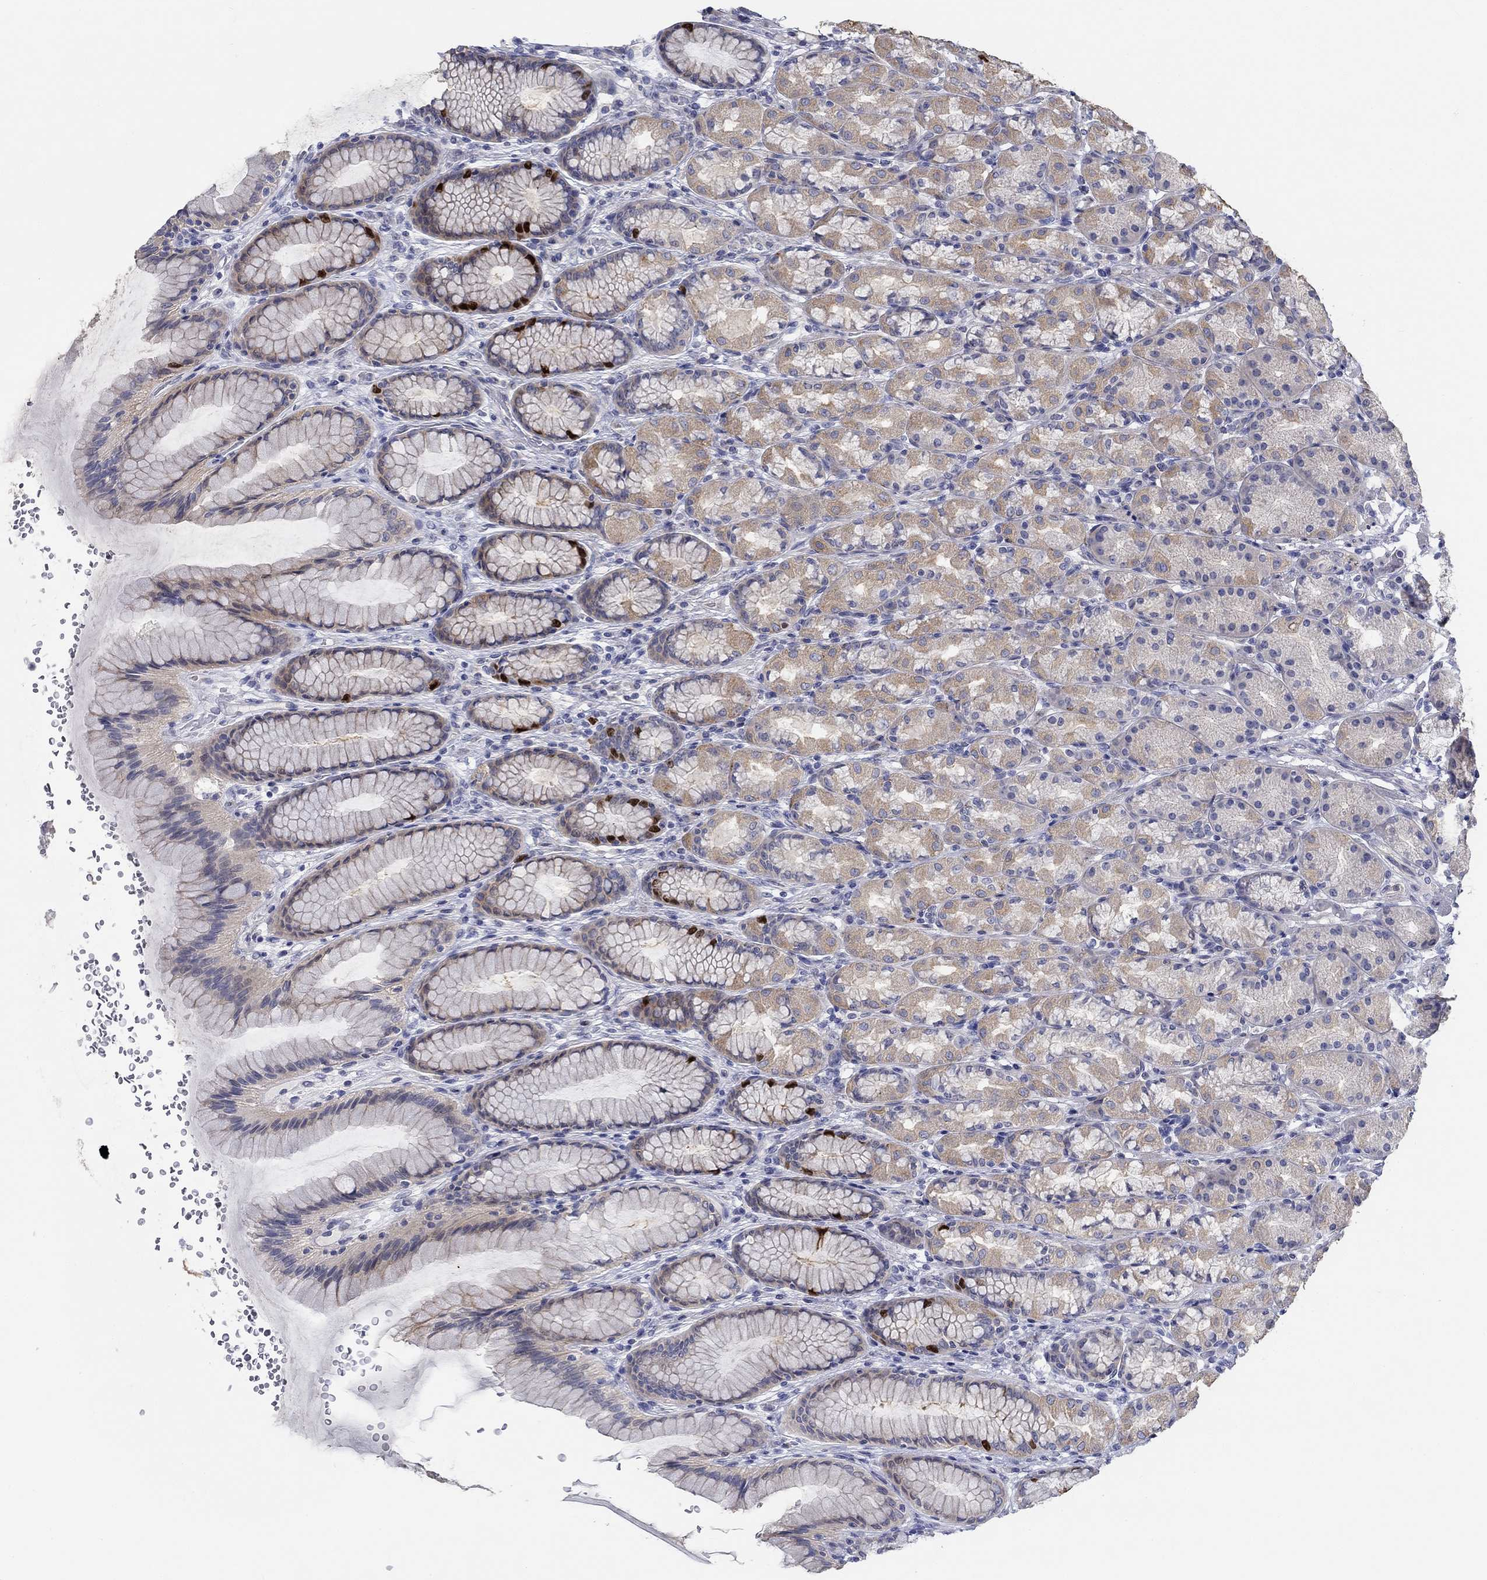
{"staining": {"intensity": "strong", "quantity": "<25%", "location": "nuclear"}, "tissue": "stomach", "cell_type": "Glandular cells", "image_type": "normal", "snomed": [{"axis": "morphology", "description": "Normal tissue, NOS"}, {"axis": "morphology", "description": "Adenocarcinoma, NOS"}, {"axis": "topography", "description": "Stomach"}], "caption": "Immunohistochemistry (DAB) staining of benign stomach displays strong nuclear protein positivity in approximately <25% of glandular cells.", "gene": "PRC1", "patient": {"sex": "female", "age": 79}}